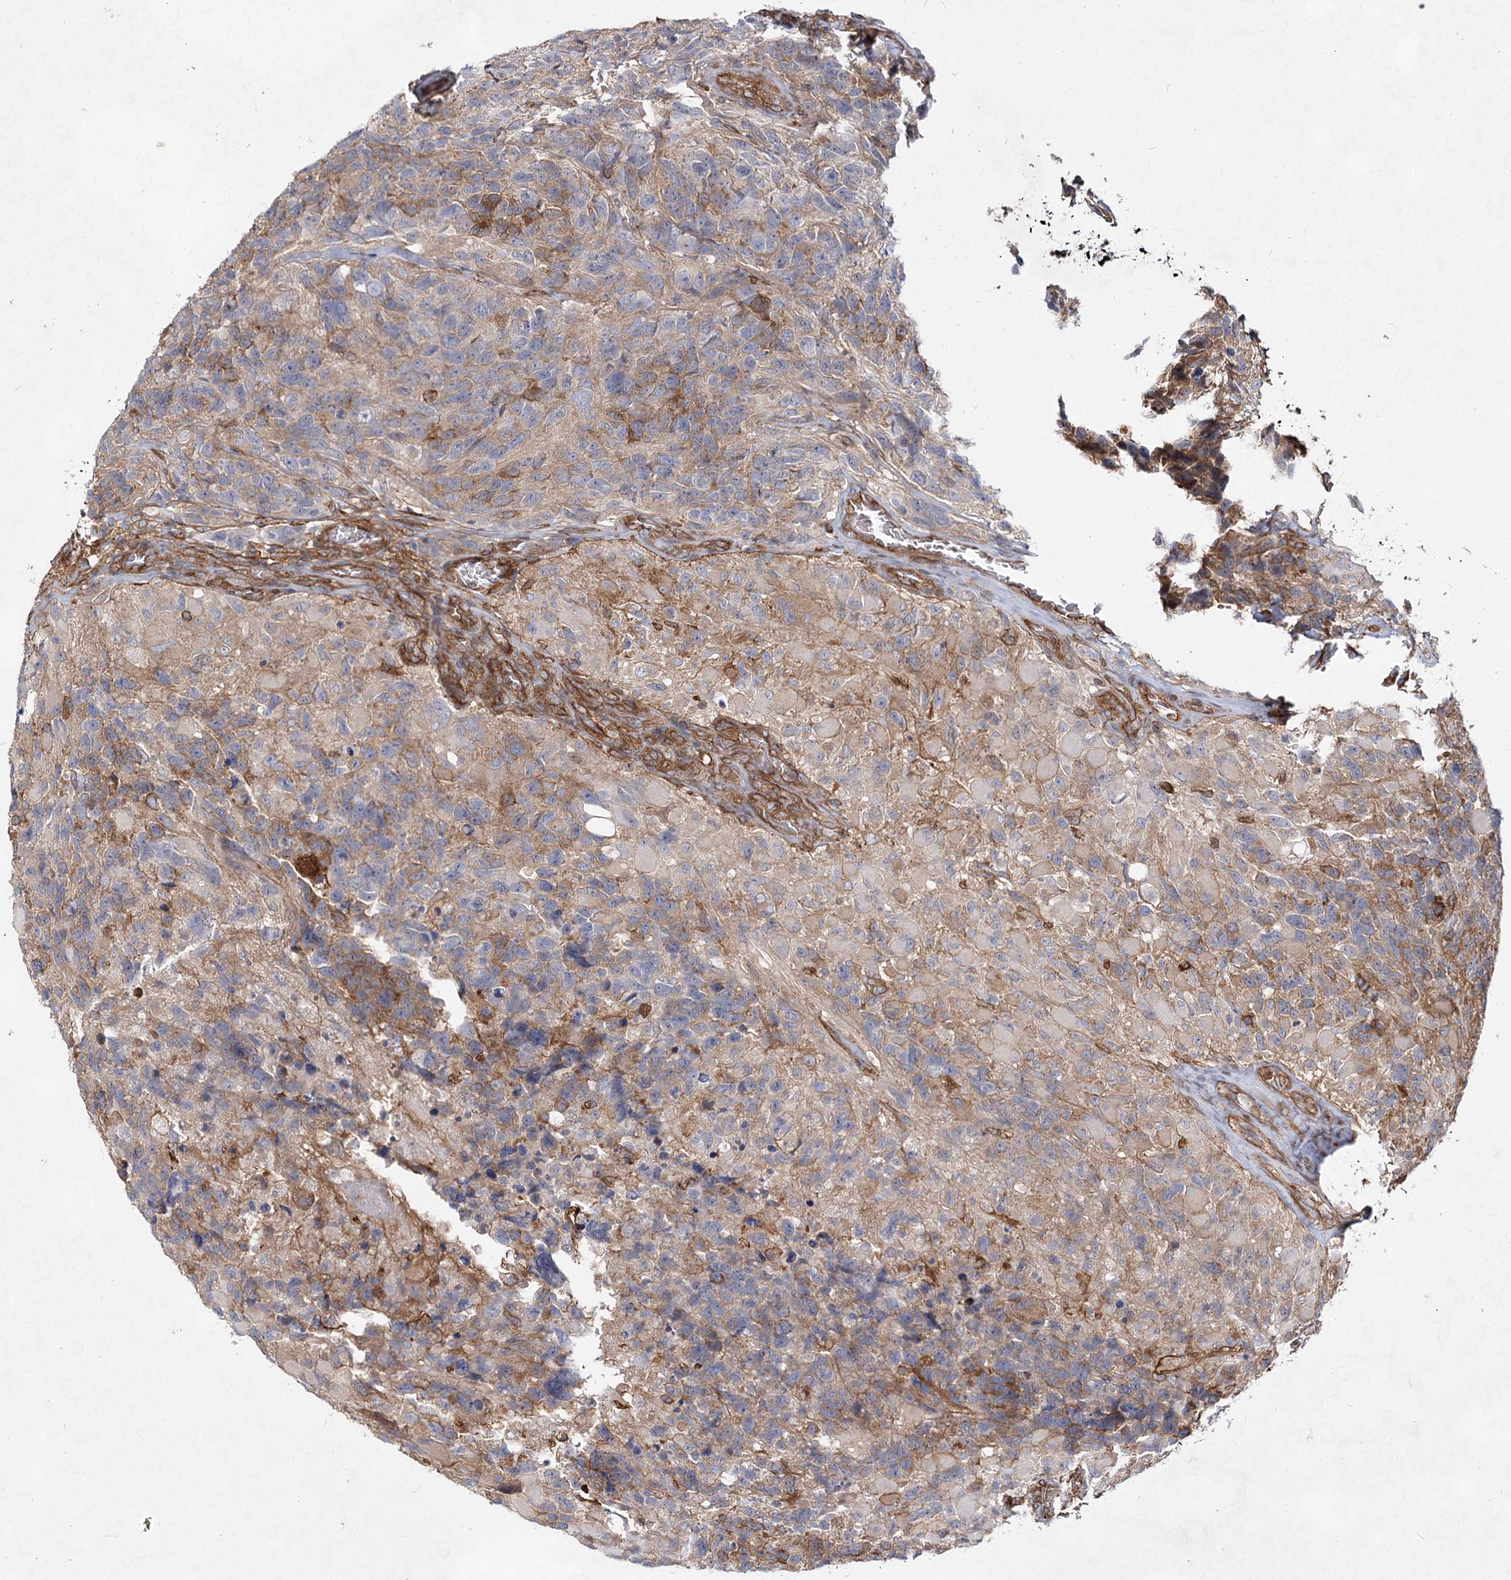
{"staining": {"intensity": "moderate", "quantity": "<25%", "location": "cytoplasmic/membranous"}, "tissue": "glioma", "cell_type": "Tumor cells", "image_type": "cancer", "snomed": [{"axis": "morphology", "description": "Glioma, malignant, High grade"}, {"axis": "topography", "description": "Brain"}], "caption": "A micrograph showing moderate cytoplasmic/membranous positivity in about <25% of tumor cells in malignant glioma (high-grade), as visualized by brown immunohistochemical staining.", "gene": "IQSEC1", "patient": {"sex": "male", "age": 69}}